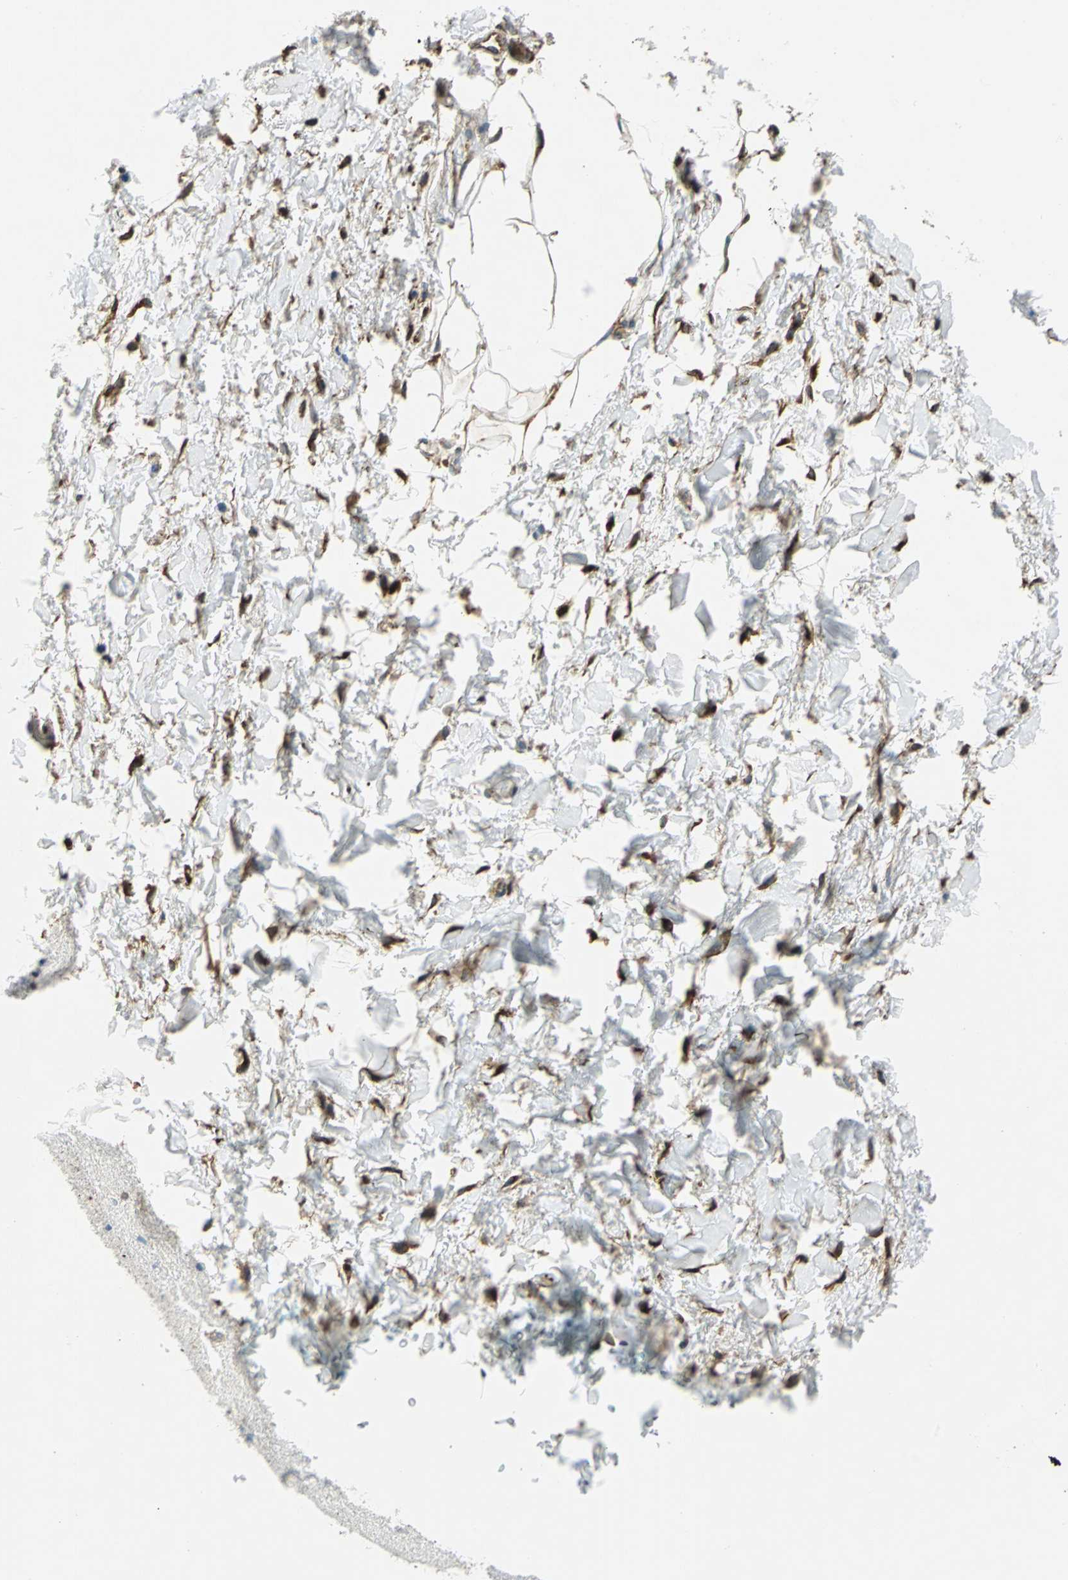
{"staining": {"intensity": "weak", "quantity": ">75%", "location": "cytoplasmic/membranous"}, "tissue": "adipose tissue", "cell_type": "Adipocytes", "image_type": "normal", "snomed": [{"axis": "morphology", "description": "Normal tissue, NOS"}, {"axis": "topography", "description": "Soft tissue"}, {"axis": "topography", "description": "Peripheral nerve tissue"}], "caption": "Protein analysis of normal adipose tissue exhibits weak cytoplasmic/membranous positivity in approximately >75% of adipocytes. (Stains: DAB in brown, nuclei in blue, Microscopy: brightfield microscopy at high magnification).", "gene": "HSPB1", "patient": {"sex": "female", "age": 71}}